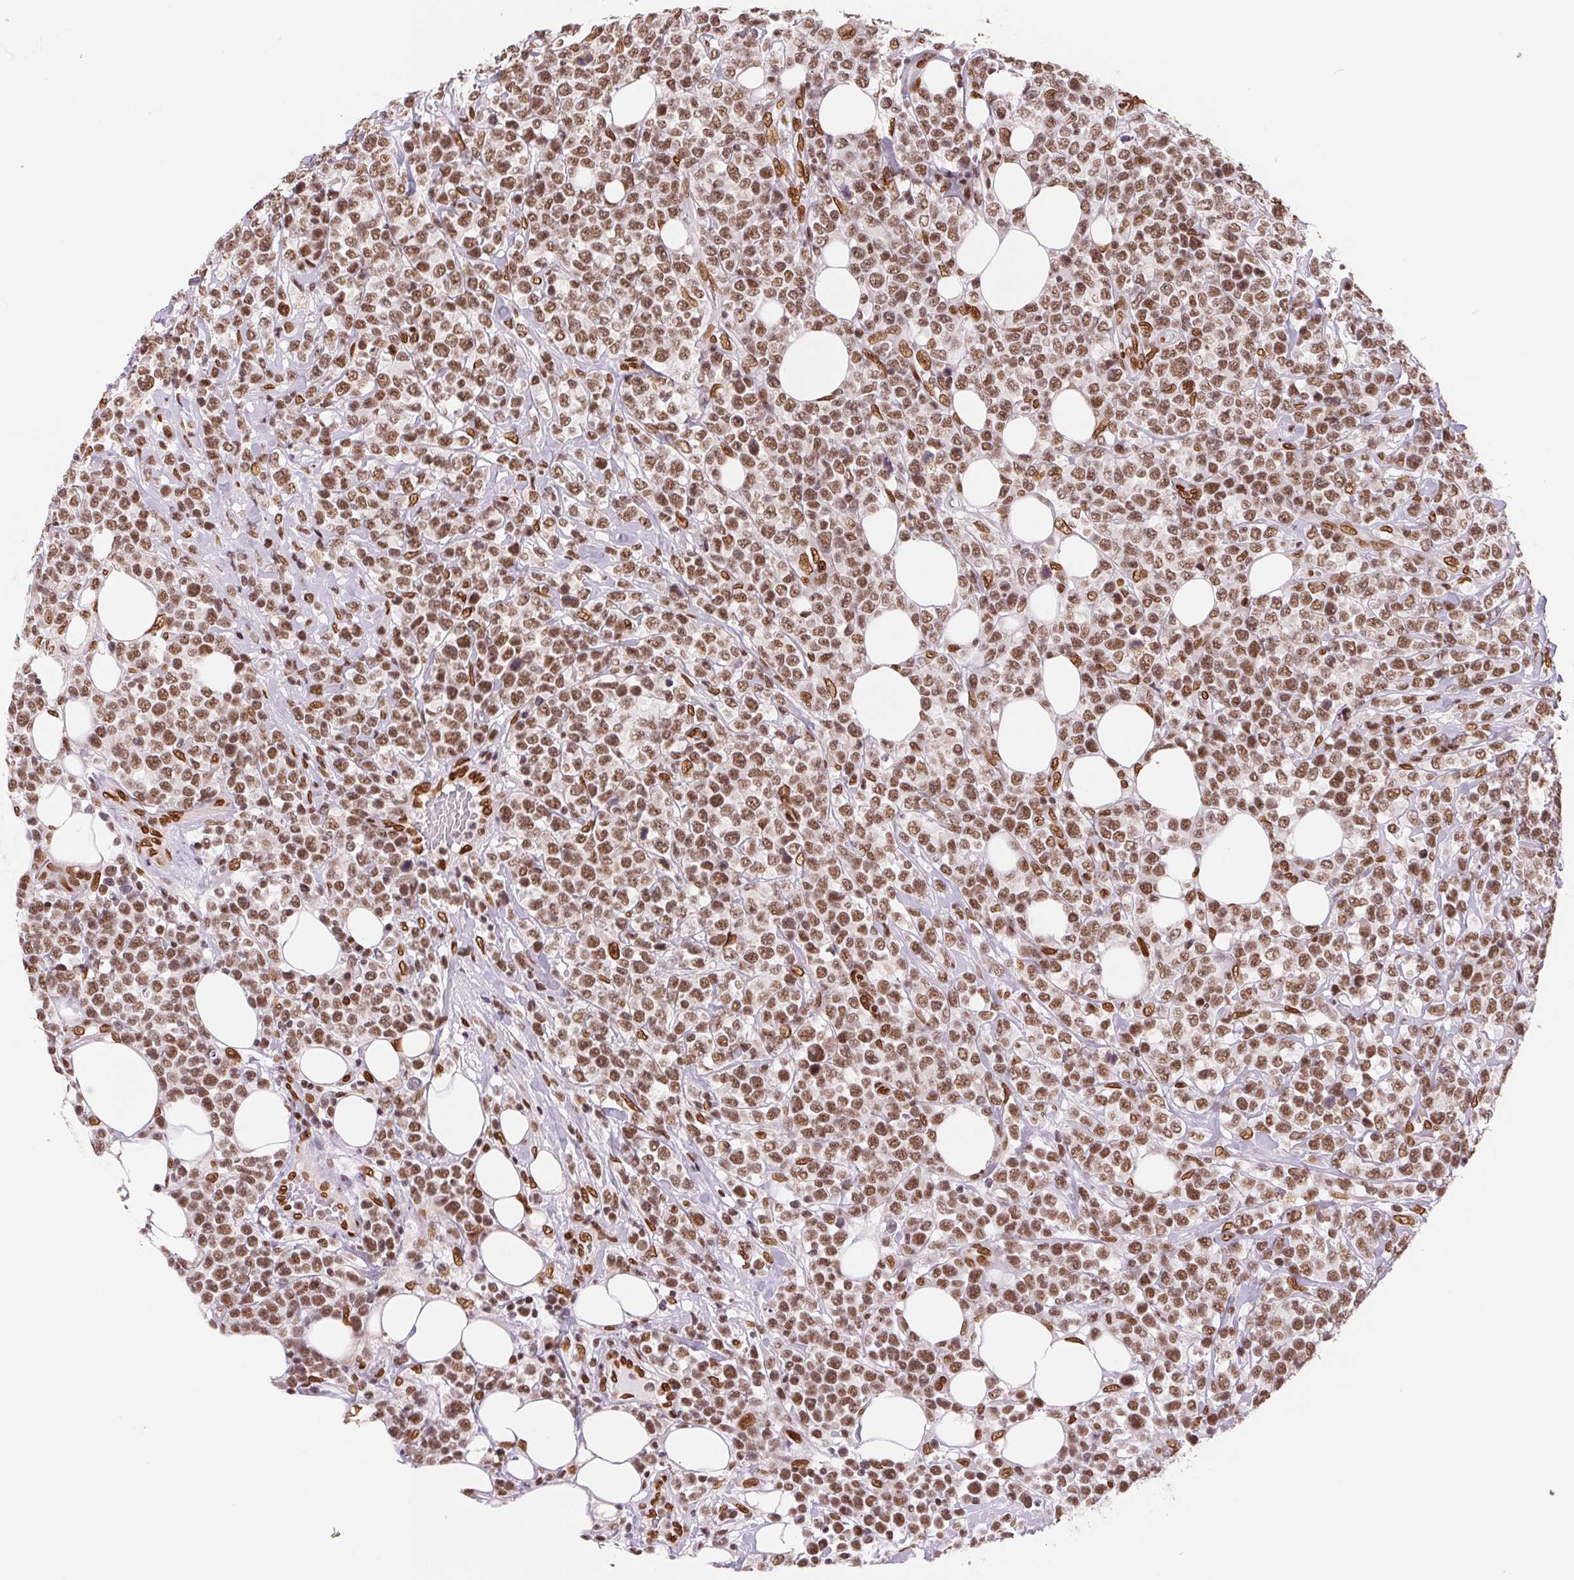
{"staining": {"intensity": "moderate", "quantity": ">75%", "location": "cytoplasmic/membranous,nuclear"}, "tissue": "lymphoma", "cell_type": "Tumor cells", "image_type": "cancer", "snomed": [{"axis": "morphology", "description": "Malignant lymphoma, non-Hodgkin's type, High grade"}, {"axis": "topography", "description": "Soft tissue"}], "caption": "Brown immunohistochemical staining in high-grade malignant lymphoma, non-Hodgkin's type exhibits moderate cytoplasmic/membranous and nuclear positivity in approximately >75% of tumor cells.", "gene": "SAP30BP", "patient": {"sex": "female", "age": 56}}